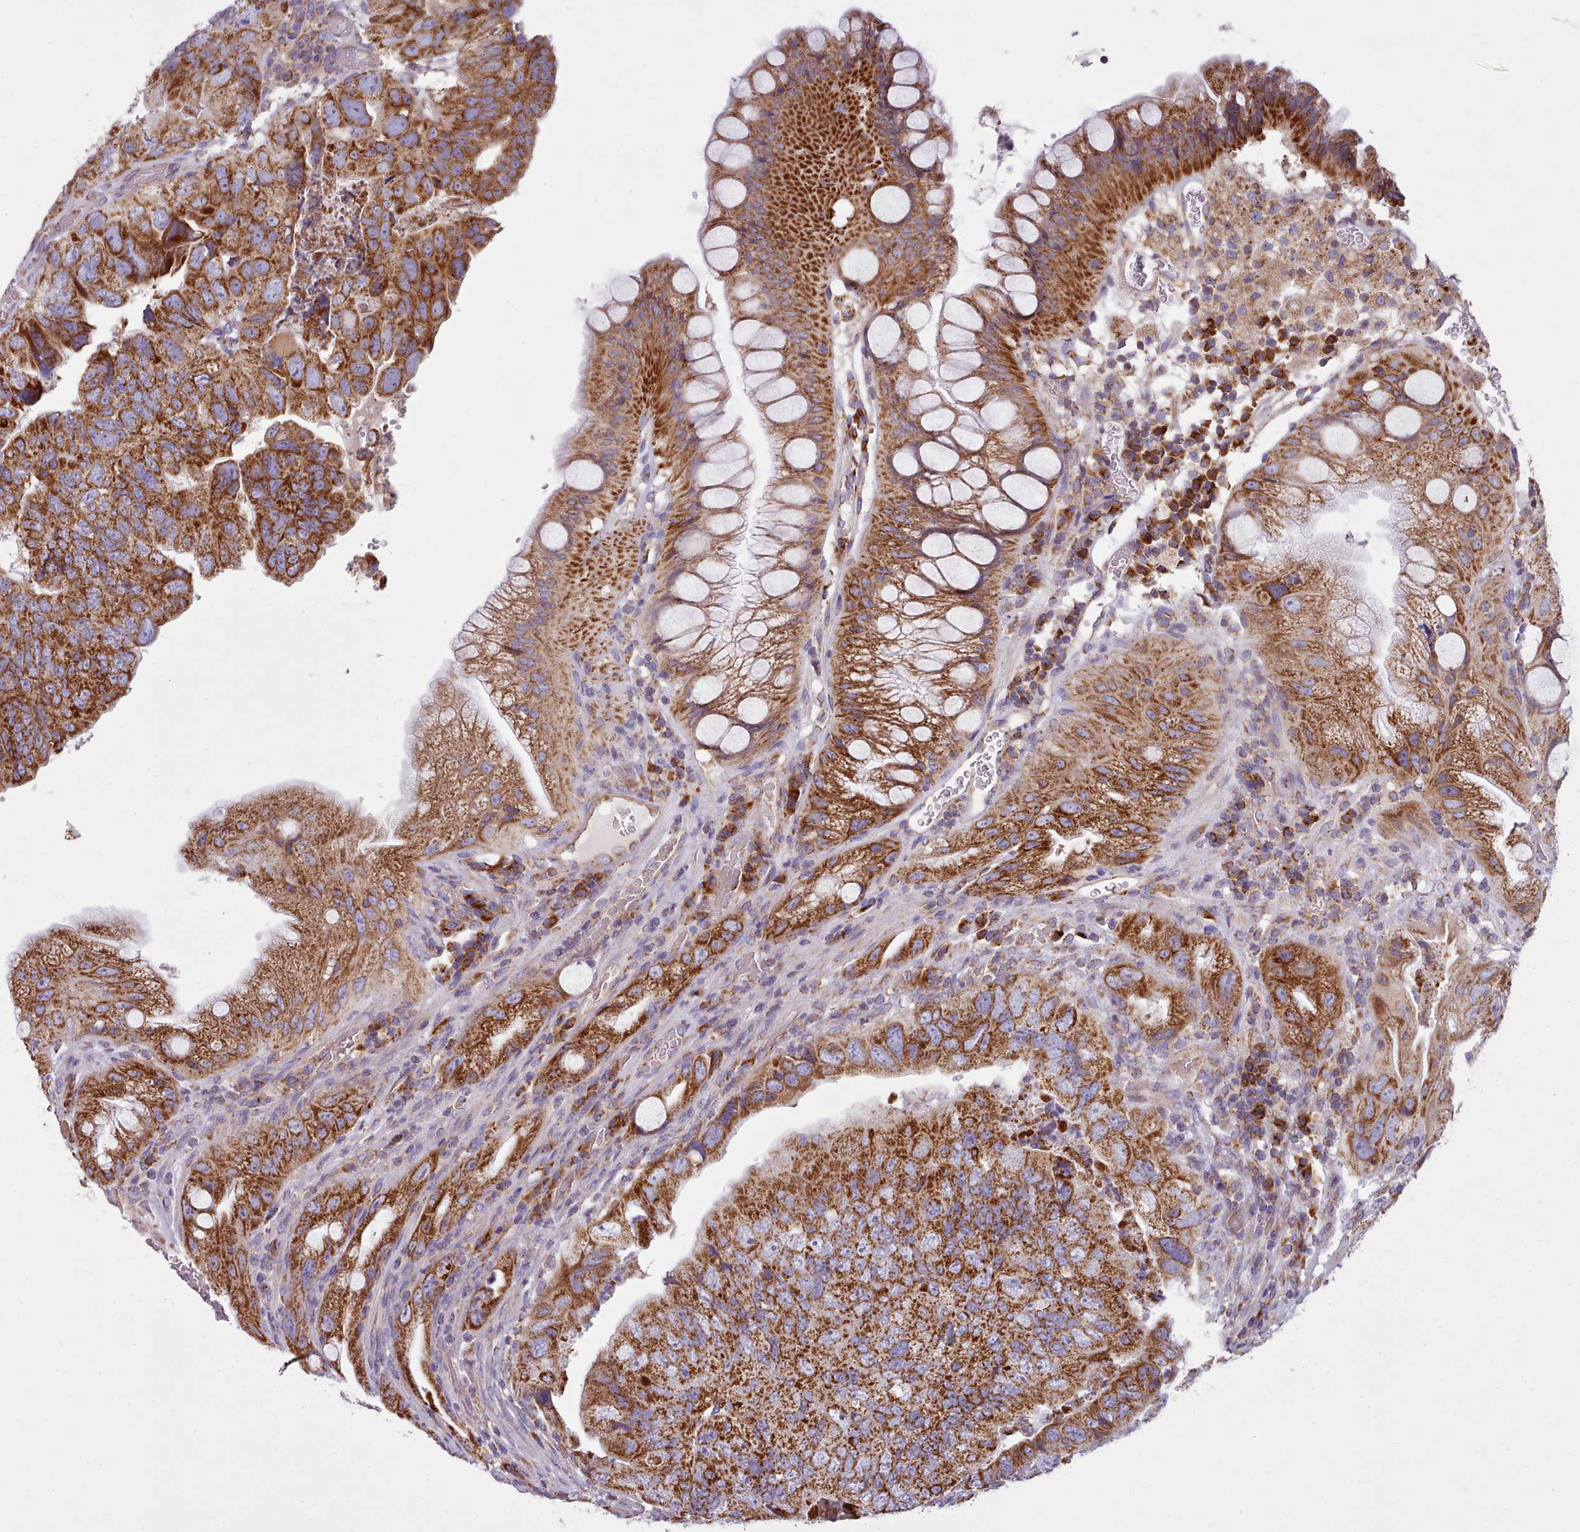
{"staining": {"intensity": "strong", "quantity": ">75%", "location": "cytoplasmic/membranous"}, "tissue": "colorectal cancer", "cell_type": "Tumor cells", "image_type": "cancer", "snomed": [{"axis": "morphology", "description": "Adenocarcinoma, NOS"}, {"axis": "topography", "description": "Rectum"}], "caption": "Immunohistochemistry (IHC) staining of colorectal adenocarcinoma, which shows high levels of strong cytoplasmic/membranous staining in about >75% of tumor cells indicating strong cytoplasmic/membranous protein staining. The staining was performed using DAB (brown) for protein detection and nuclei were counterstained in hematoxylin (blue).", "gene": "SRP54", "patient": {"sex": "male", "age": 63}}